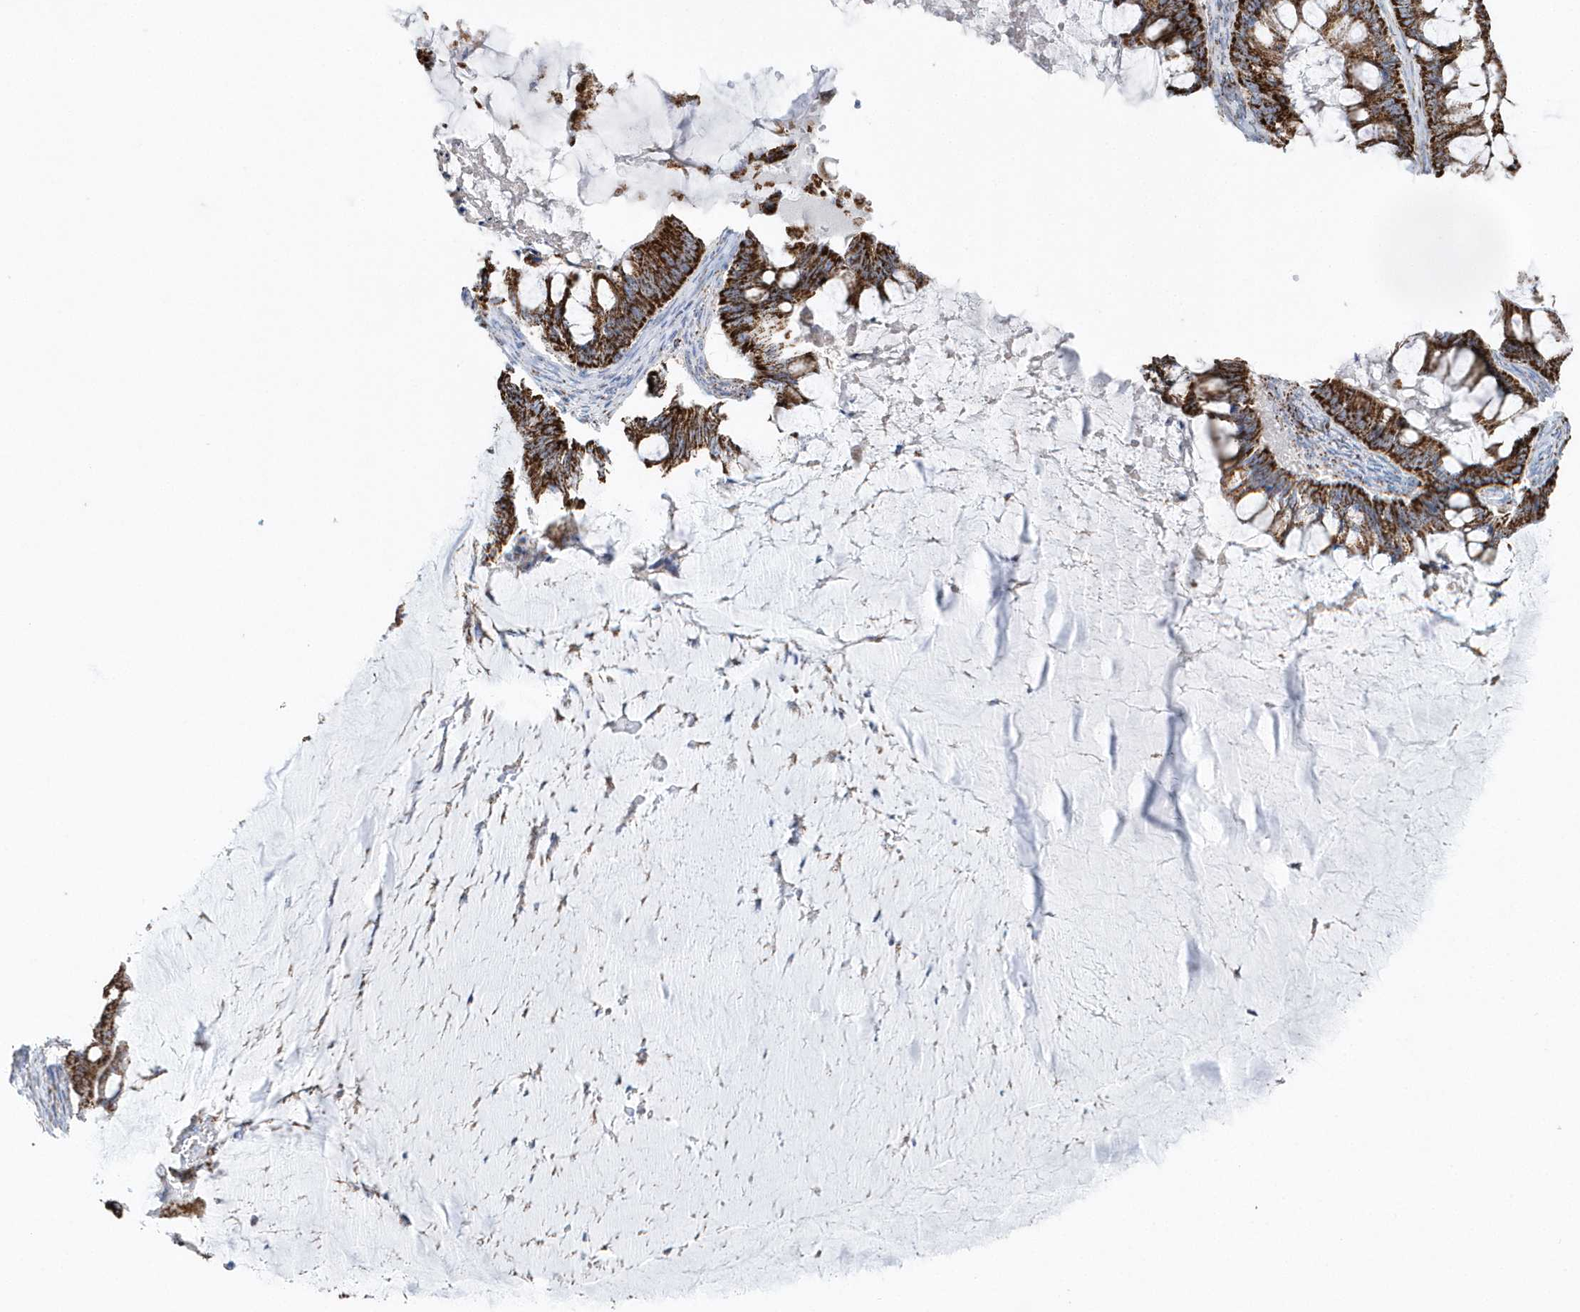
{"staining": {"intensity": "strong", "quantity": ">75%", "location": "cytoplasmic/membranous"}, "tissue": "ovarian cancer", "cell_type": "Tumor cells", "image_type": "cancer", "snomed": [{"axis": "morphology", "description": "Cystadenocarcinoma, mucinous, NOS"}, {"axis": "topography", "description": "Ovary"}], "caption": "Ovarian cancer stained with IHC reveals strong cytoplasmic/membranous staining in about >75% of tumor cells.", "gene": "TMCO6", "patient": {"sex": "female", "age": 61}}